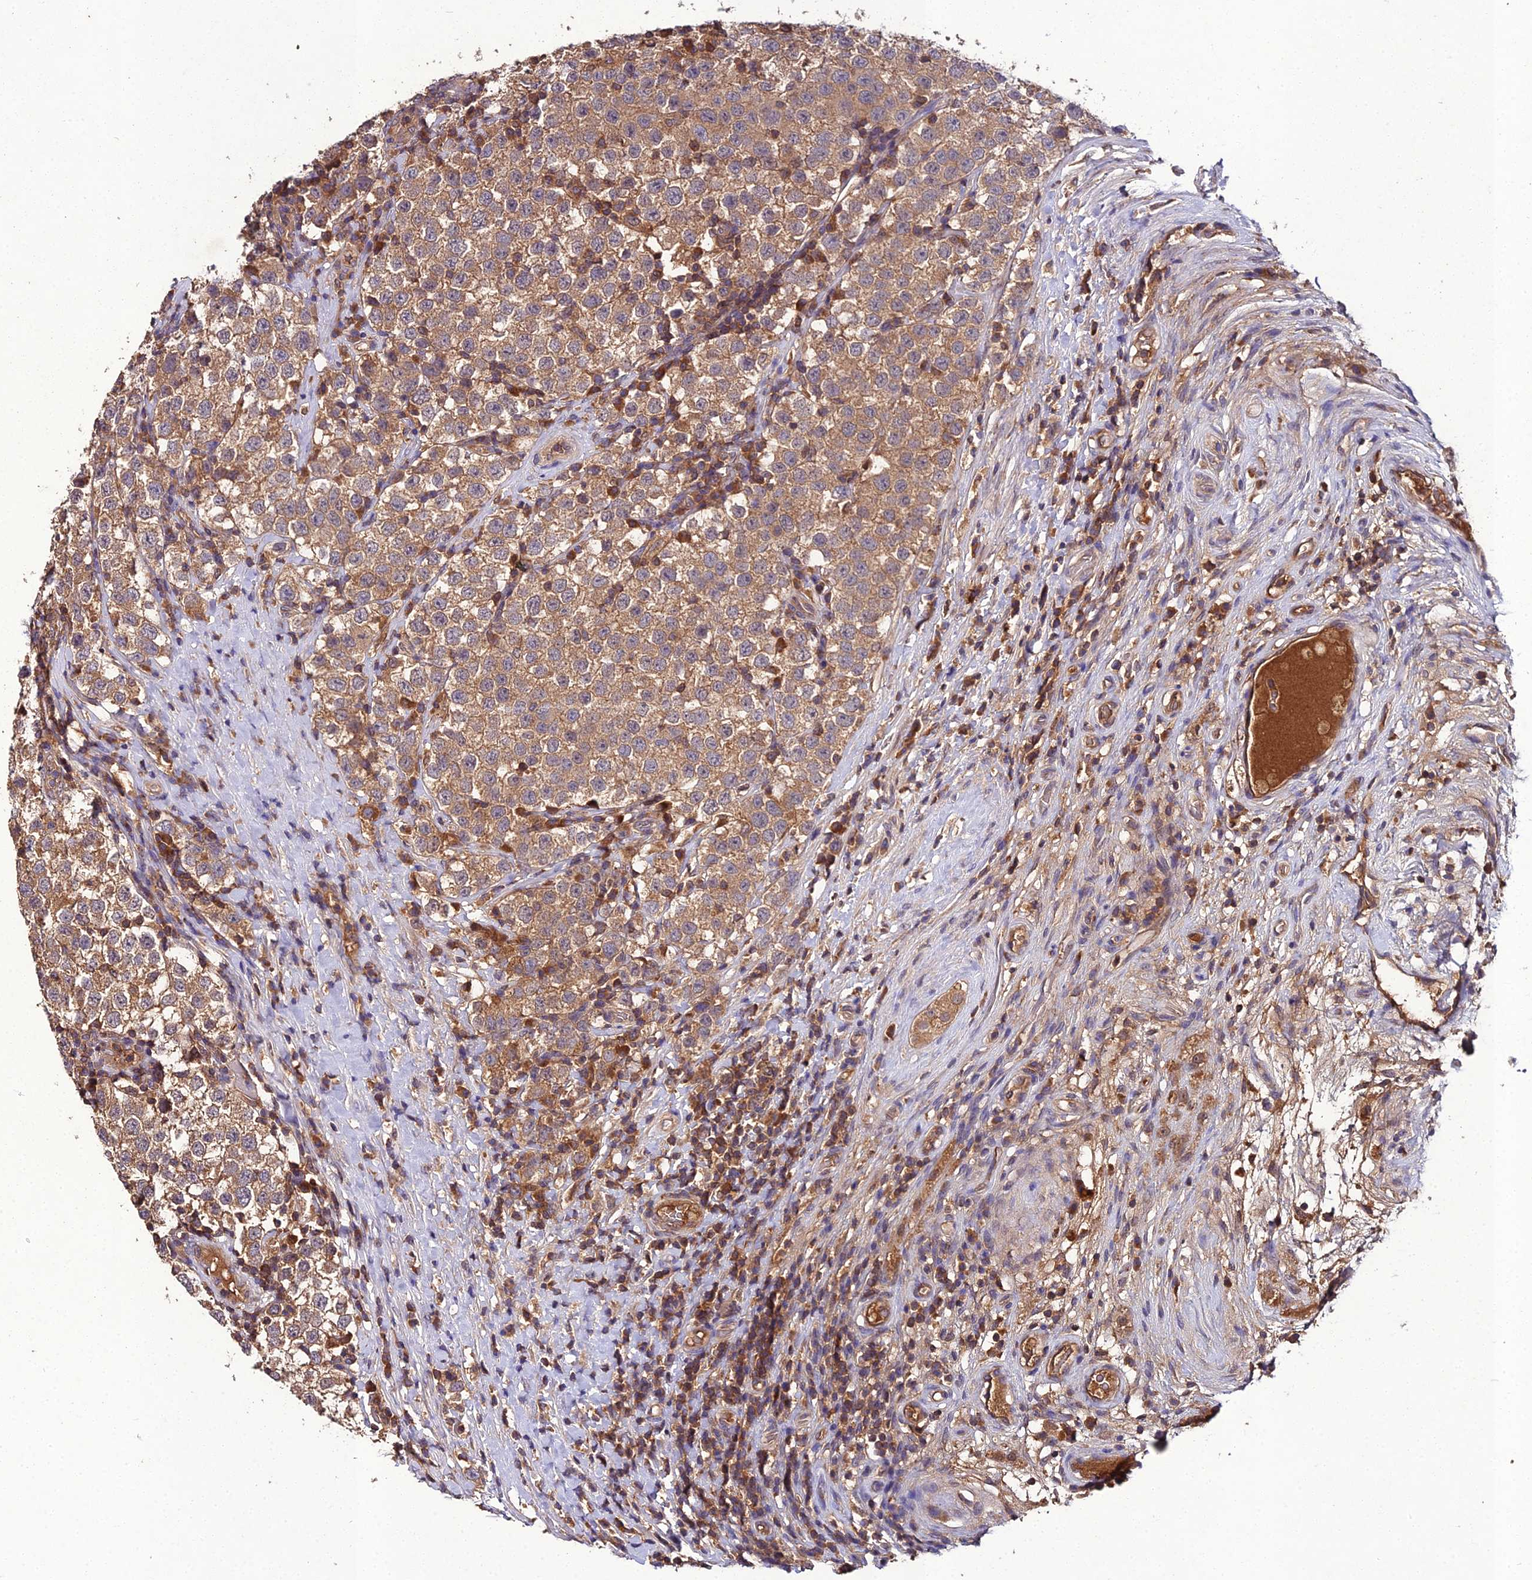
{"staining": {"intensity": "moderate", "quantity": ">75%", "location": "cytoplasmic/membranous"}, "tissue": "testis cancer", "cell_type": "Tumor cells", "image_type": "cancer", "snomed": [{"axis": "morphology", "description": "Seminoma, NOS"}, {"axis": "topography", "description": "Testis"}], "caption": "Testis cancer tissue demonstrates moderate cytoplasmic/membranous positivity in about >75% of tumor cells", "gene": "TMEM258", "patient": {"sex": "male", "age": 34}}